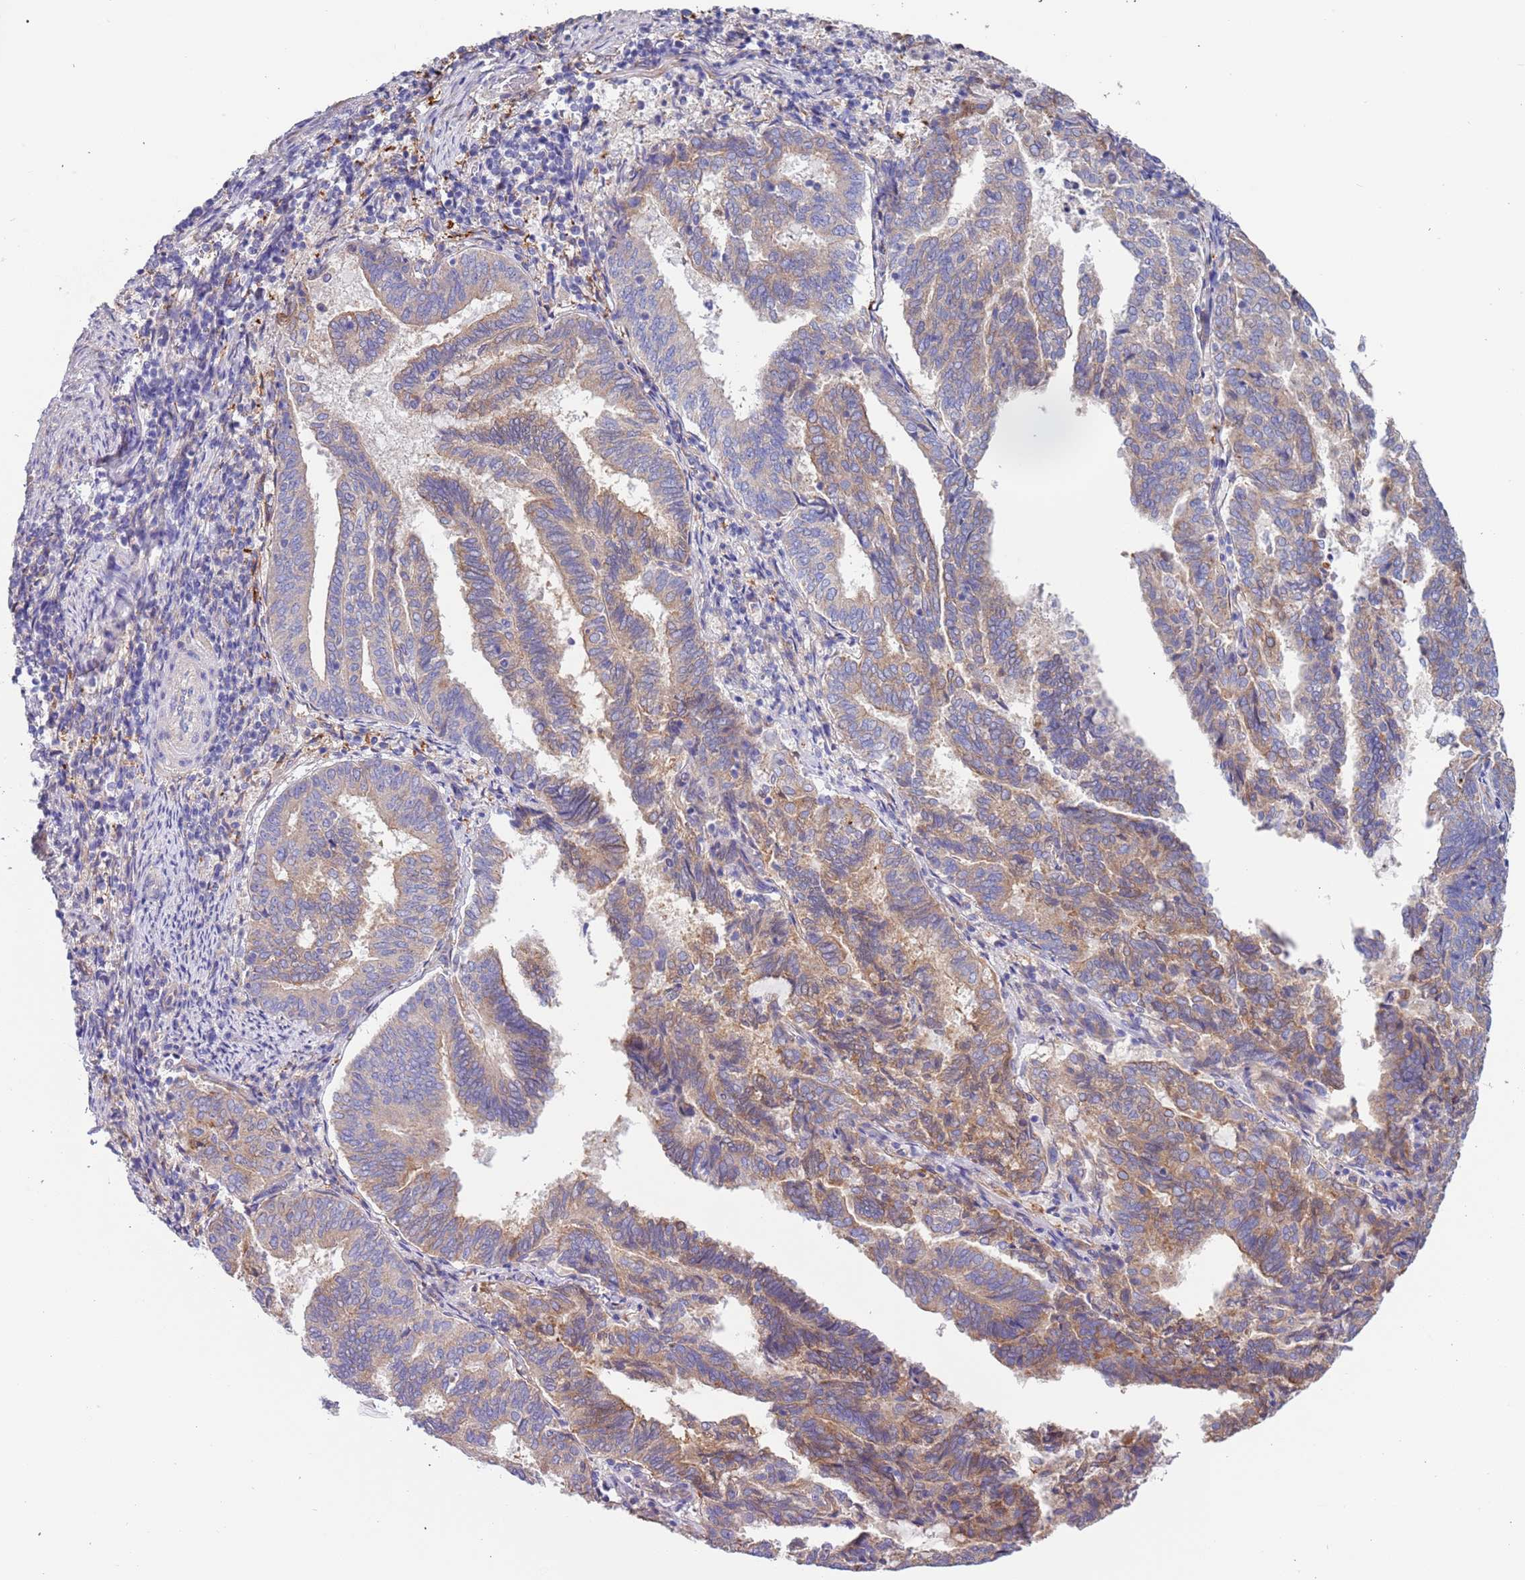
{"staining": {"intensity": "moderate", "quantity": "25%-75%", "location": "cytoplasmic/membranous"}, "tissue": "endometrial cancer", "cell_type": "Tumor cells", "image_type": "cancer", "snomed": [{"axis": "morphology", "description": "Adenocarcinoma, NOS"}, {"axis": "topography", "description": "Endometrium"}], "caption": "Immunohistochemistry (IHC) histopathology image of neoplastic tissue: adenocarcinoma (endometrial) stained using immunohistochemistry (IHC) shows medium levels of moderate protein expression localized specifically in the cytoplasmic/membranous of tumor cells, appearing as a cytoplasmic/membranous brown color.", "gene": "LAMB4", "patient": {"sex": "female", "age": 80}}